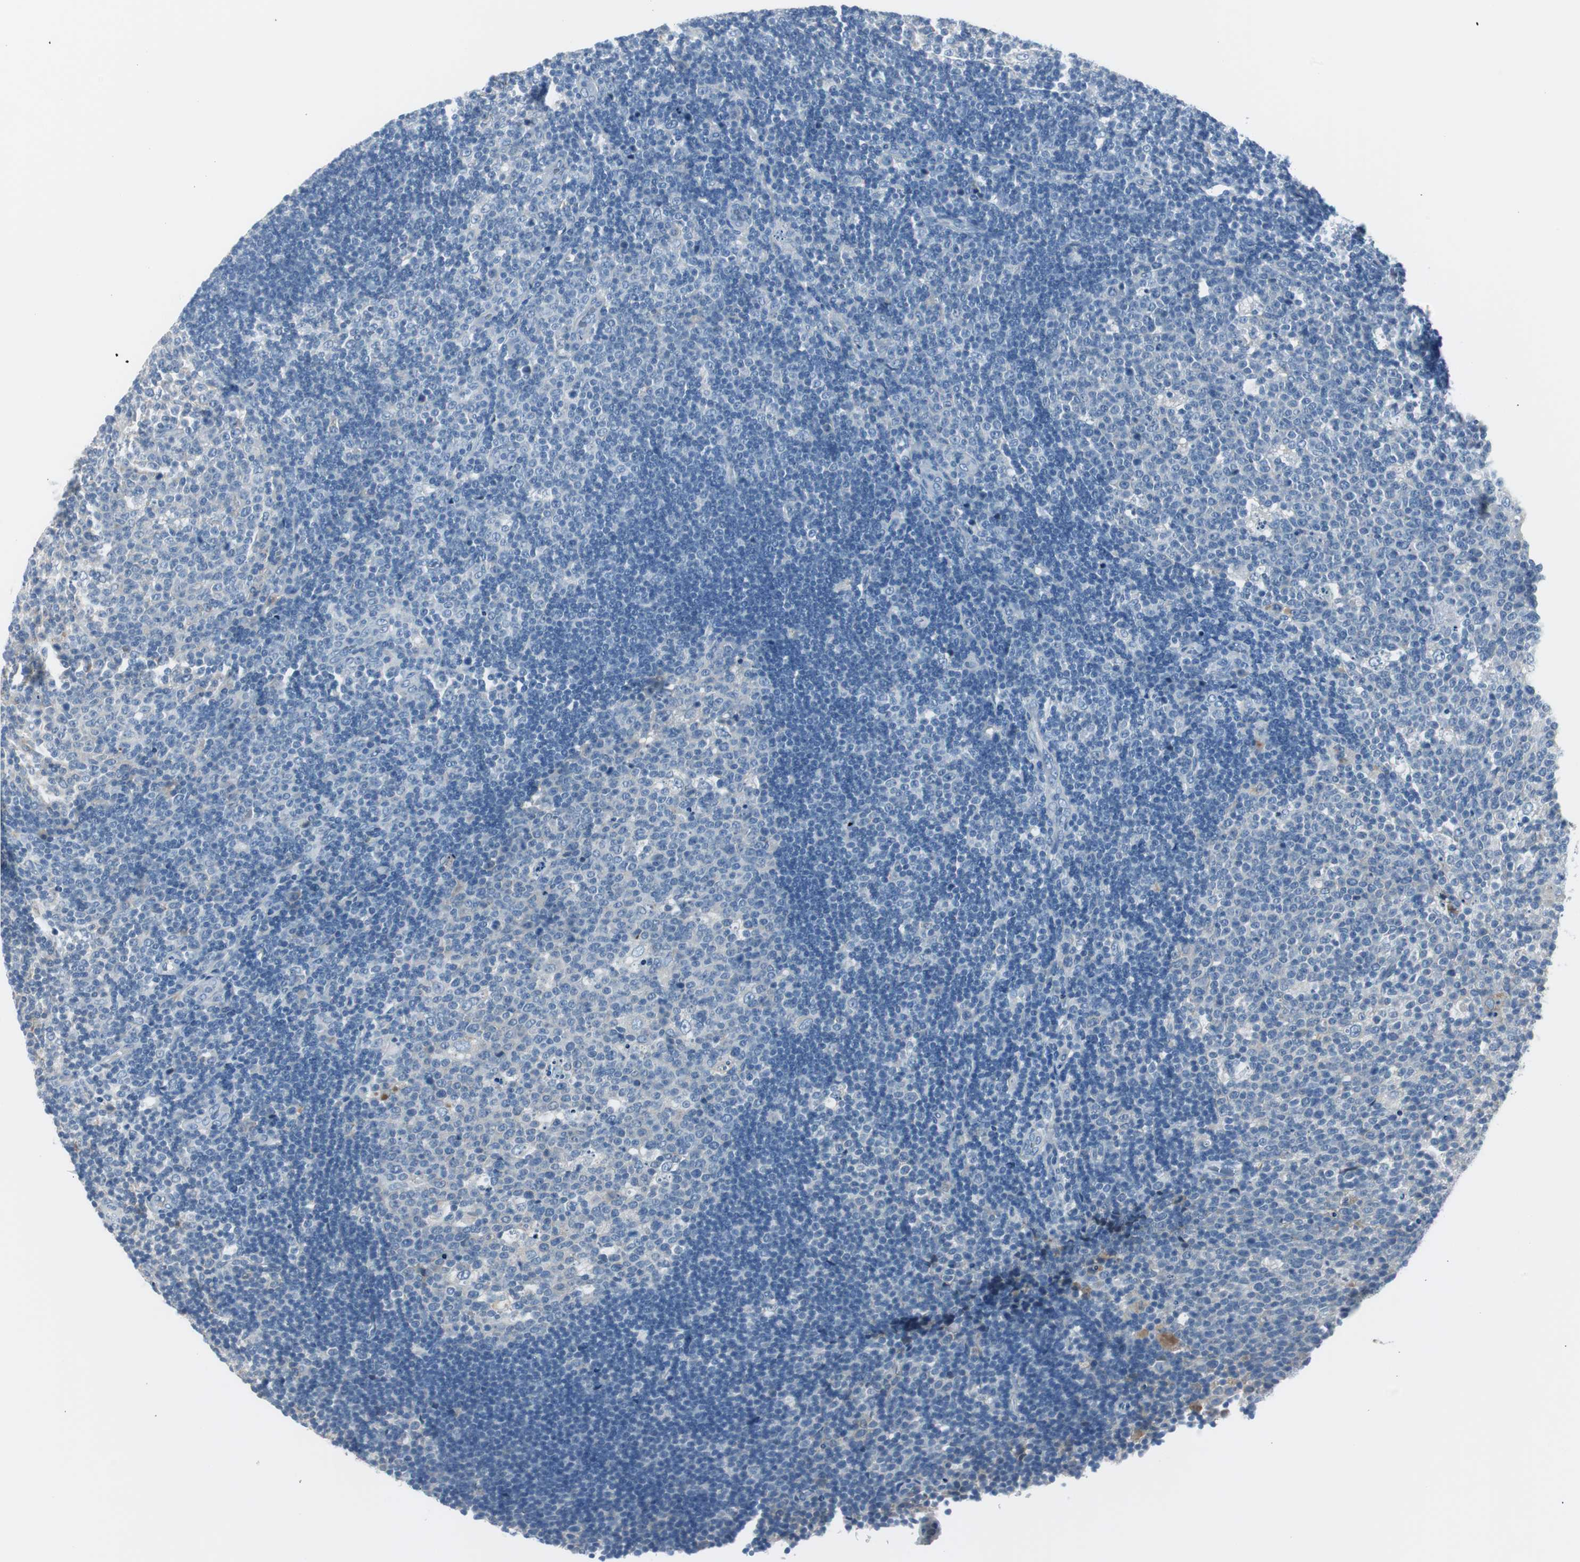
{"staining": {"intensity": "negative", "quantity": "none", "location": "none"}, "tissue": "lymph node", "cell_type": "Germinal center cells", "image_type": "normal", "snomed": [{"axis": "morphology", "description": "Normal tissue, NOS"}, {"axis": "topography", "description": "Lymph node"}, {"axis": "topography", "description": "Salivary gland"}], "caption": "Immunohistochemistry (IHC) micrograph of benign lymph node: human lymph node stained with DAB (3,3'-diaminobenzidine) shows no significant protein staining in germinal center cells. (IHC, brightfield microscopy, high magnification).", "gene": "SERPINF1", "patient": {"sex": "male", "age": 8}}